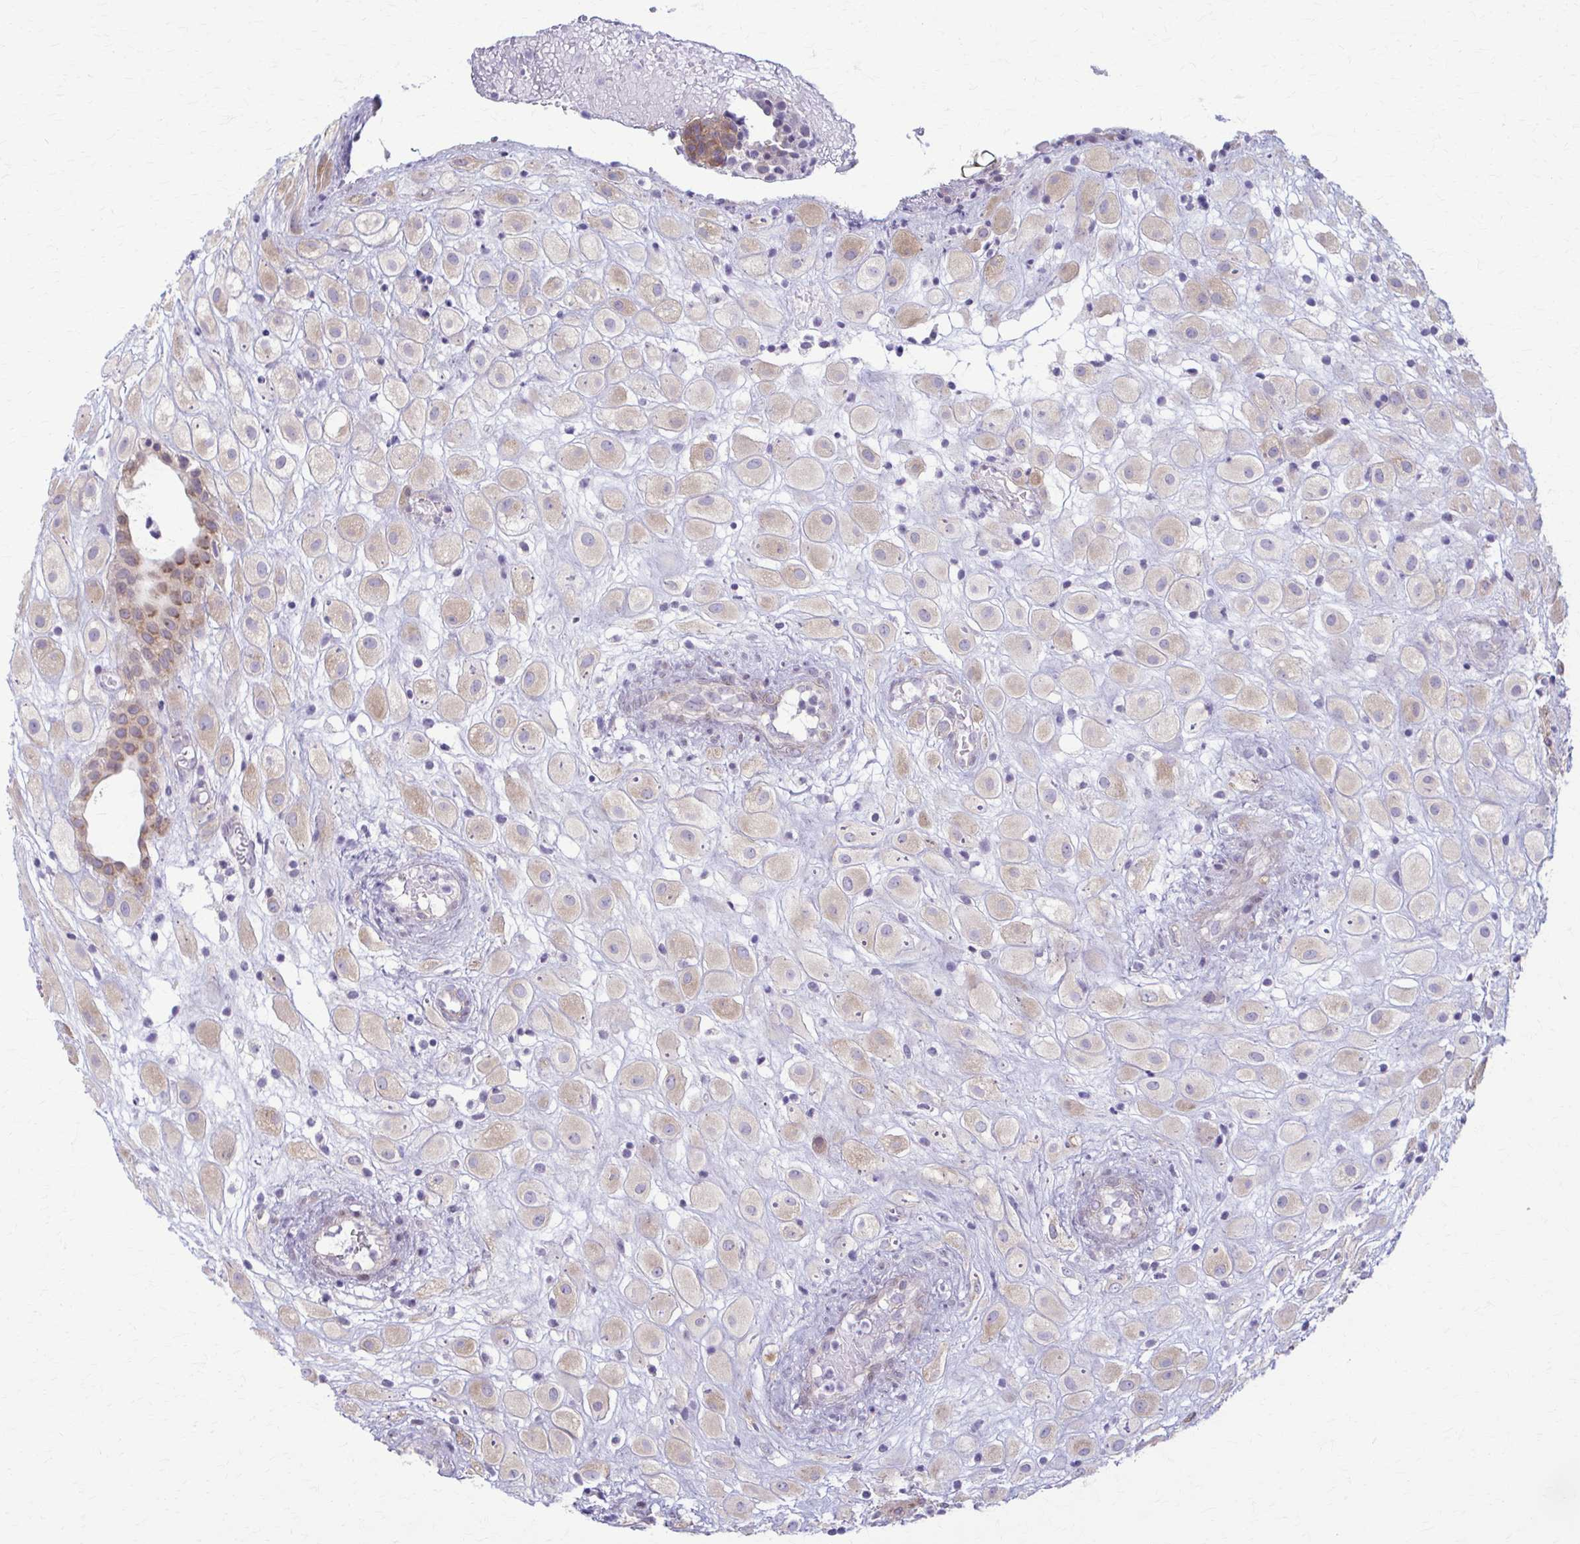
{"staining": {"intensity": "weak", "quantity": "25%-75%", "location": "cytoplasmic/membranous"}, "tissue": "placenta", "cell_type": "Decidual cells", "image_type": "normal", "snomed": [{"axis": "morphology", "description": "Normal tissue, NOS"}, {"axis": "topography", "description": "Placenta"}], "caption": "Protein staining shows weak cytoplasmic/membranous expression in approximately 25%-75% of decidual cells in normal placenta.", "gene": "PRKRA", "patient": {"sex": "female", "age": 24}}